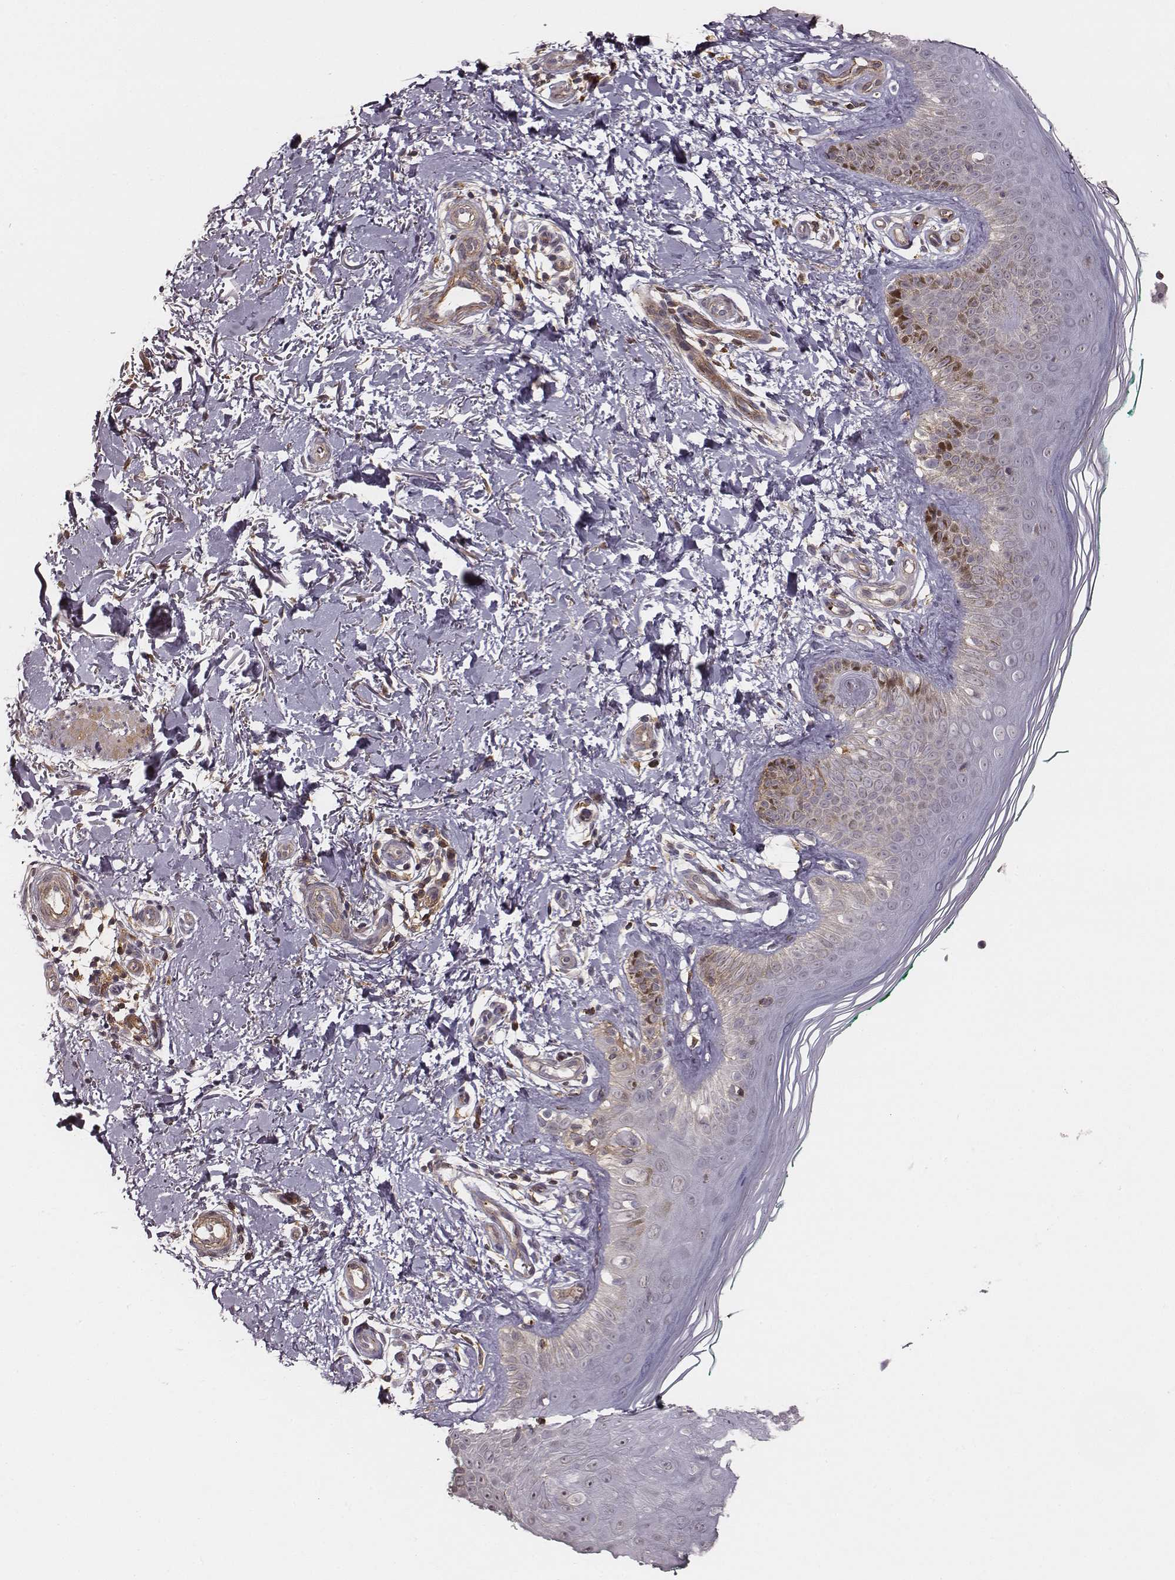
{"staining": {"intensity": "negative", "quantity": "none", "location": "none"}, "tissue": "skin", "cell_type": "Fibroblasts", "image_type": "normal", "snomed": [{"axis": "morphology", "description": "Normal tissue, NOS"}, {"axis": "morphology", "description": "Inflammation, NOS"}, {"axis": "morphology", "description": "Fibrosis, NOS"}, {"axis": "topography", "description": "Skin"}], "caption": "An immunohistochemistry (IHC) histopathology image of unremarkable skin is shown. There is no staining in fibroblasts of skin.", "gene": "ZYX", "patient": {"sex": "male", "age": 71}}